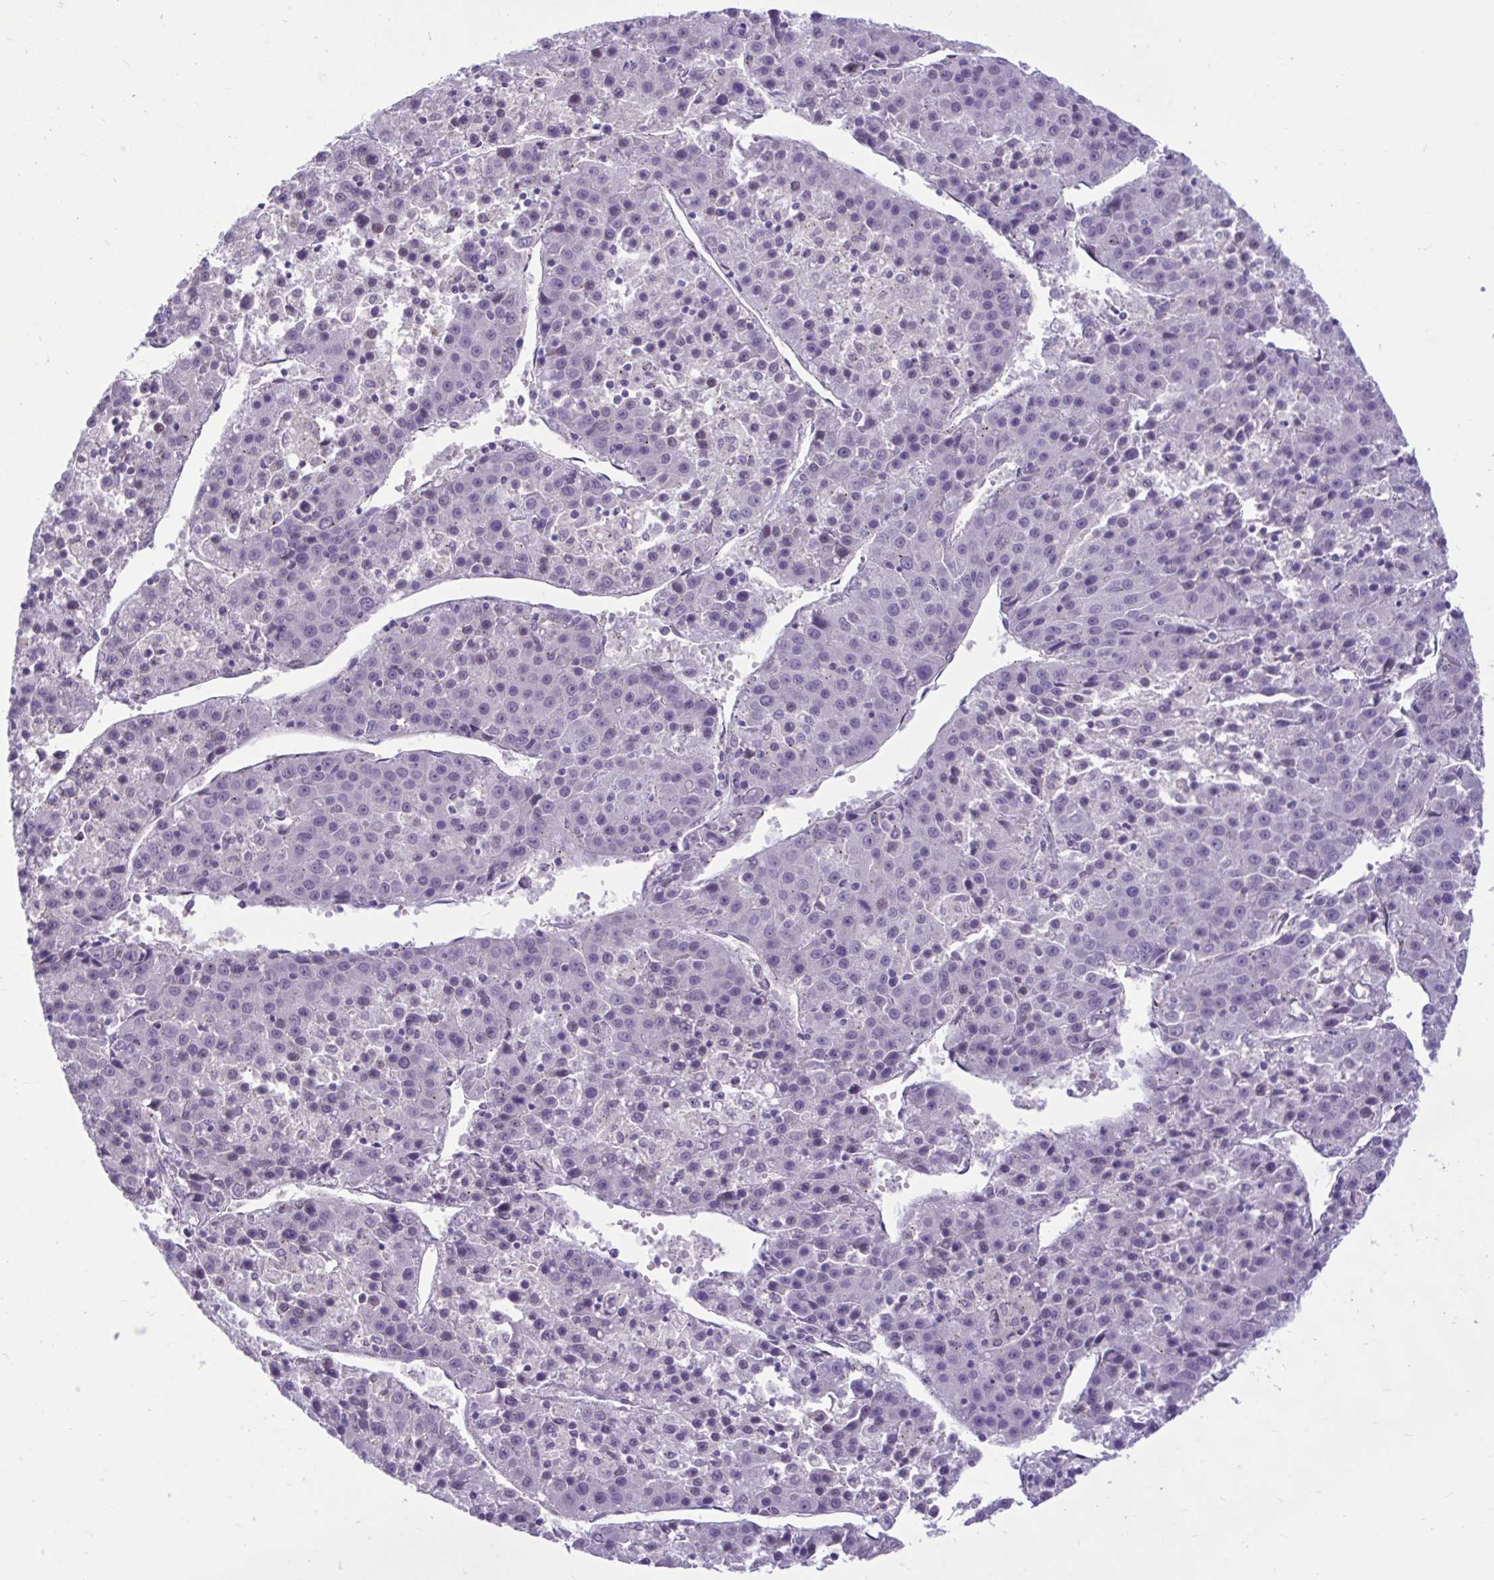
{"staining": {"intensity": "negative", "quantity": "none", "location": "none"}, "tissue": "liver cancer", "cell_type": "Tumor cells", "image_type": "cancer", "snomed": [{"axis": "morphology", "description": "Carcinoma, Hepatocellular, NOS"}, {"axis": "topography", "description": "Liver"}], "caption": "This histopathology image is of hepatocellular carcinoma (liver) stained with immunohistochemistry to label a protein in brown with the nuclei are counter-stained blue. There is no expression in tumor cells.", "gene": "CEACAM18", "patient": {"sex": "female", "age": 53}}